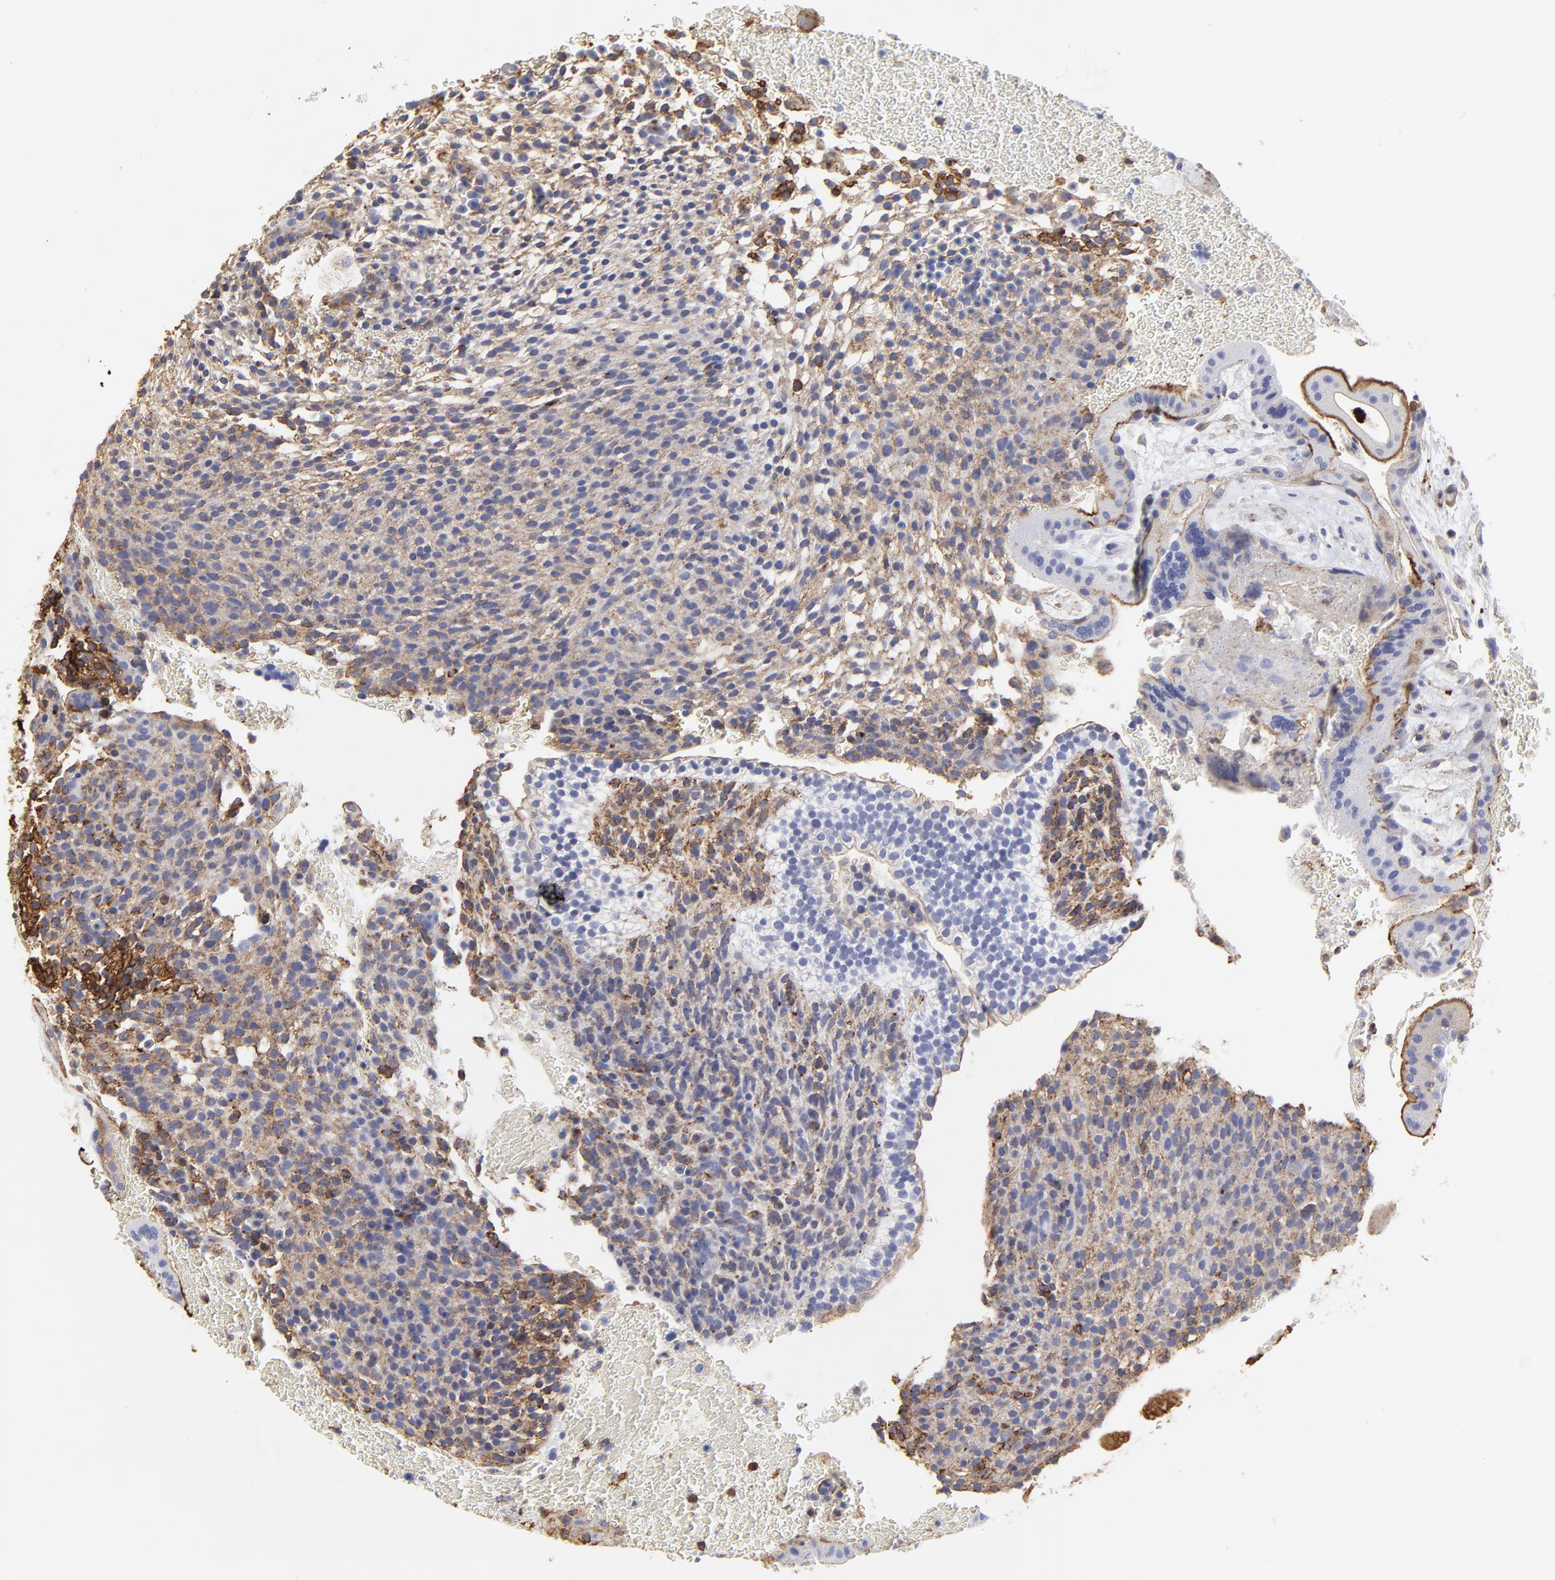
{"staining": {"intensity": "weak", "quantity": "25%-75%", "location": "cytoplasmic/membranous"}, "tissue": "placenta", "cell_type": "Decidual cells", "image_type": "normal", "snomed": [{"axis": "morphology", "description": "Normal tissue, NOS"}, {"axis": "topography", "description": "Placenta"}], "caption": "This is a photomicrograph of IHC staining of normal placenta, which shows weak expression in the cytoplasmic/membranous of decidual cells.", "gene": "ANXA6", "patient": {"sex": "female", "age": 19}}